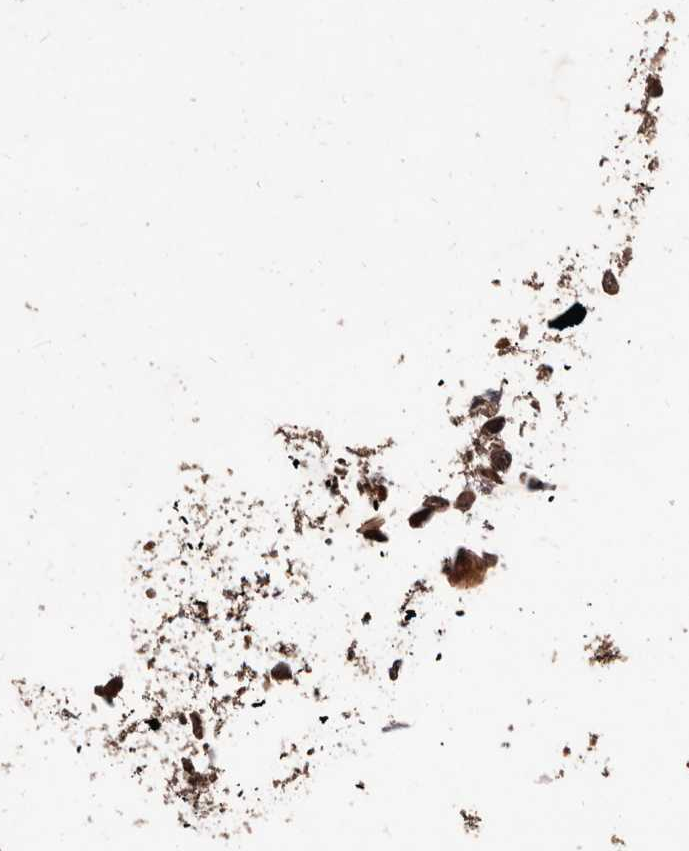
{"staining": {"intensity": "moderate", "quantity": ">75%", "location": "cytoplasmic/membranous,nuclear"}, "tissue": "breast cancer", "cell_type": "Tumor cells", "image_type": "cancer", "snomed": [{"axis": "morphology", "description": "Duct carcinoma"}, {"axis": "topography", "description": "Breast"}], "caption": "Immunohistochemistry of breast cancer (invasive ductal carcinoma) shows medium levels of moderate cytoplasmic/membranous and nuclear expression in about >75% of tumor cells. Nuclei are stained in blue.", "gene": "AHR", "patient": {"sex": "female", "age": 61}}